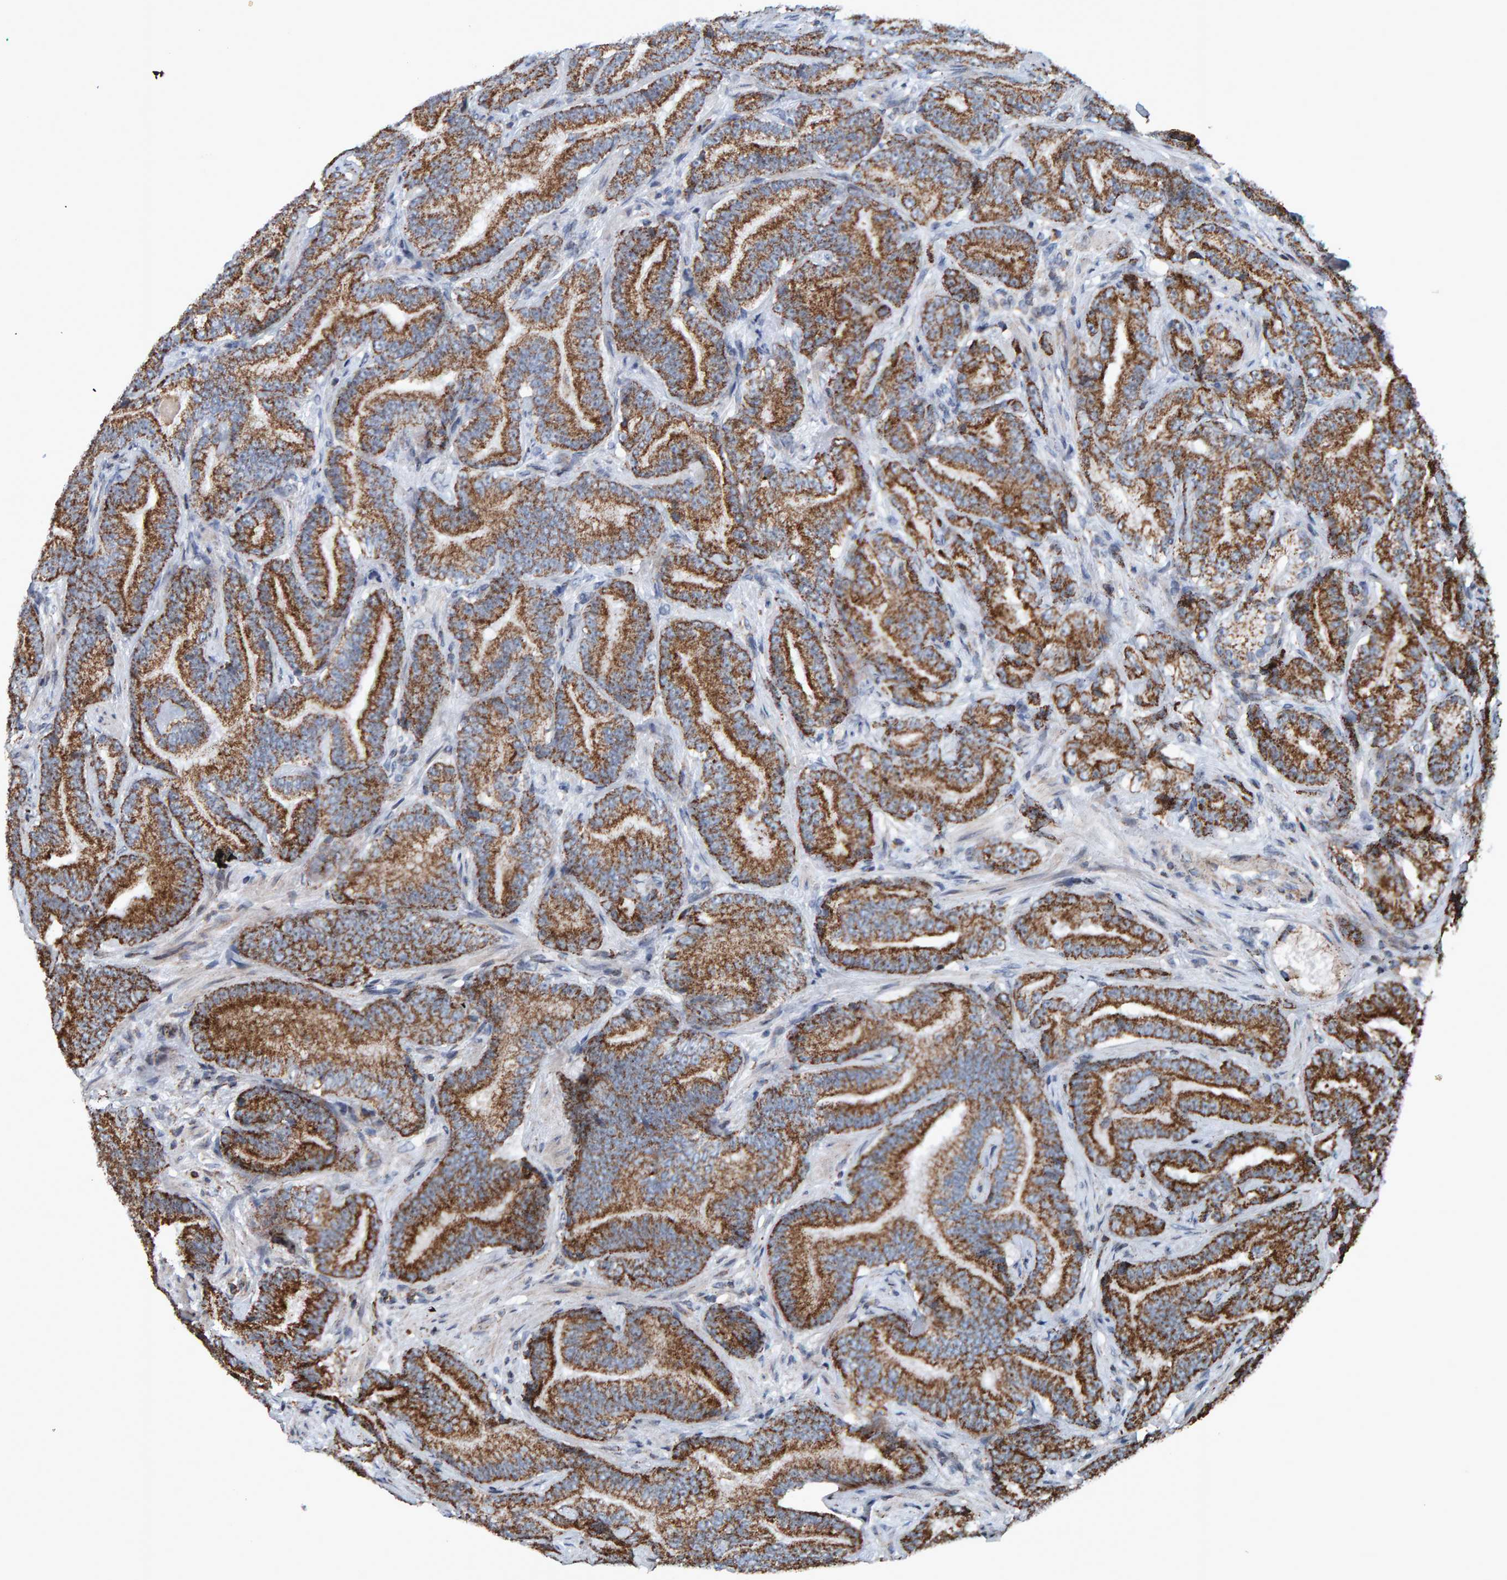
{"staining": {"intensity": "strong", "quantity": ">75%", "location": "cytoplasmic/membranous"}, "tissue": "prostate cancer", "cell_type": "Tumor cells", "image_type": "cancer", "snomed": [{"axis": "morphology", "description": "Adenocarcinoma, High grade"}, {"axis": "topography", "description": "Prostate"}], "caption": "IHC of human prostate adenocarcinoma (high-grade) exhibits high levels of strong cytoplasmic/membranous expression in approximately >75% of tumor cells.", "gene": "ZNF48", "patient": {"sex": "male", "age": 55}}